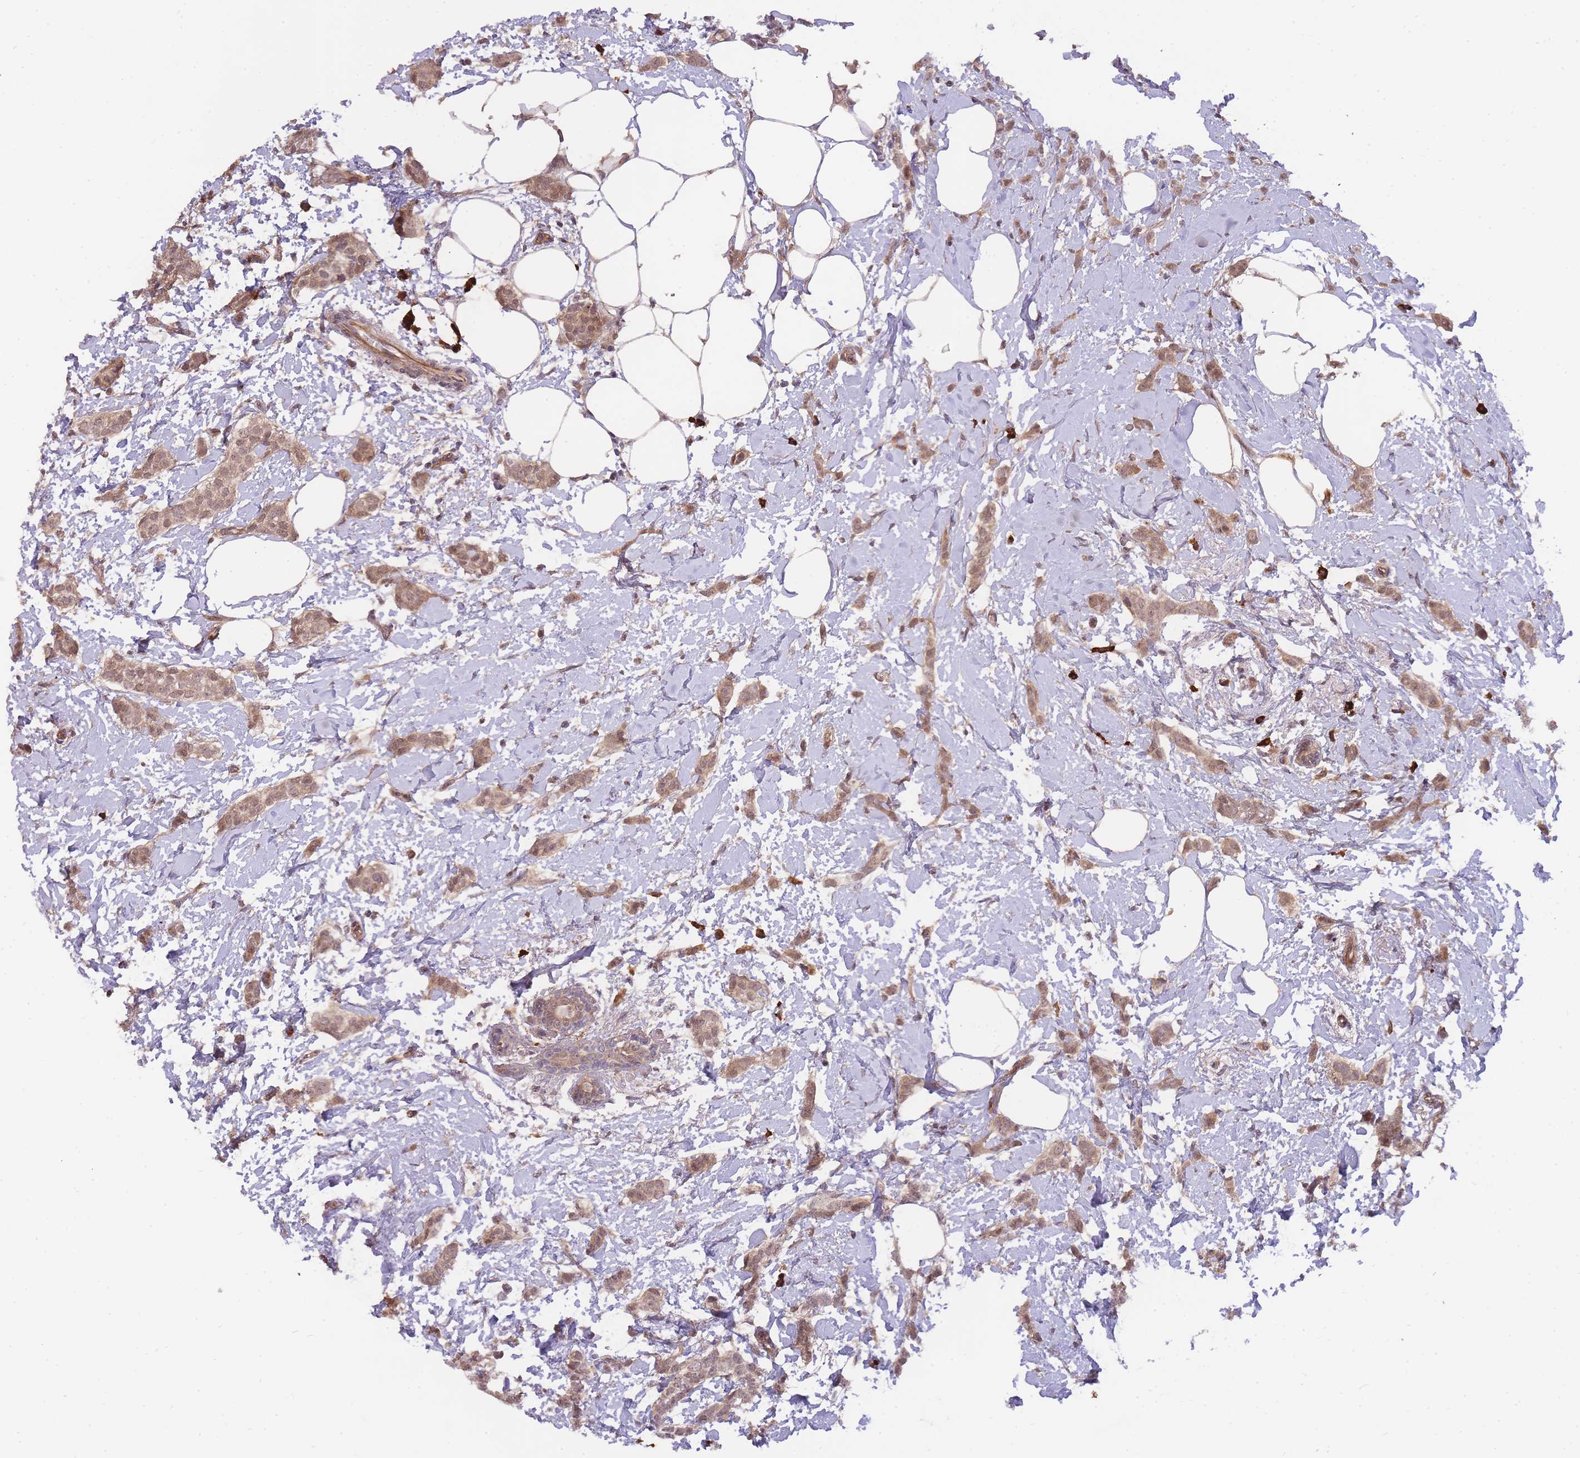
{"staining": {"intensity": "moderate", "quantity": ">75%", "location": "cytoplasmic/membranous"}, "tissue": "breast cancer", "cell_type": "Tumor cells", "image_type": "cancer", "snomed": [{"axis": "morphology", "description": "Duct carcinoma"}, {"axis": "topography", "description": "Breast"}], "caption": "Breast cancer stained with a protein marker demonstrates moderate staining in tumor cells.", "gene": "SMC6", "patient": {"sex": "female", "age": 72}}